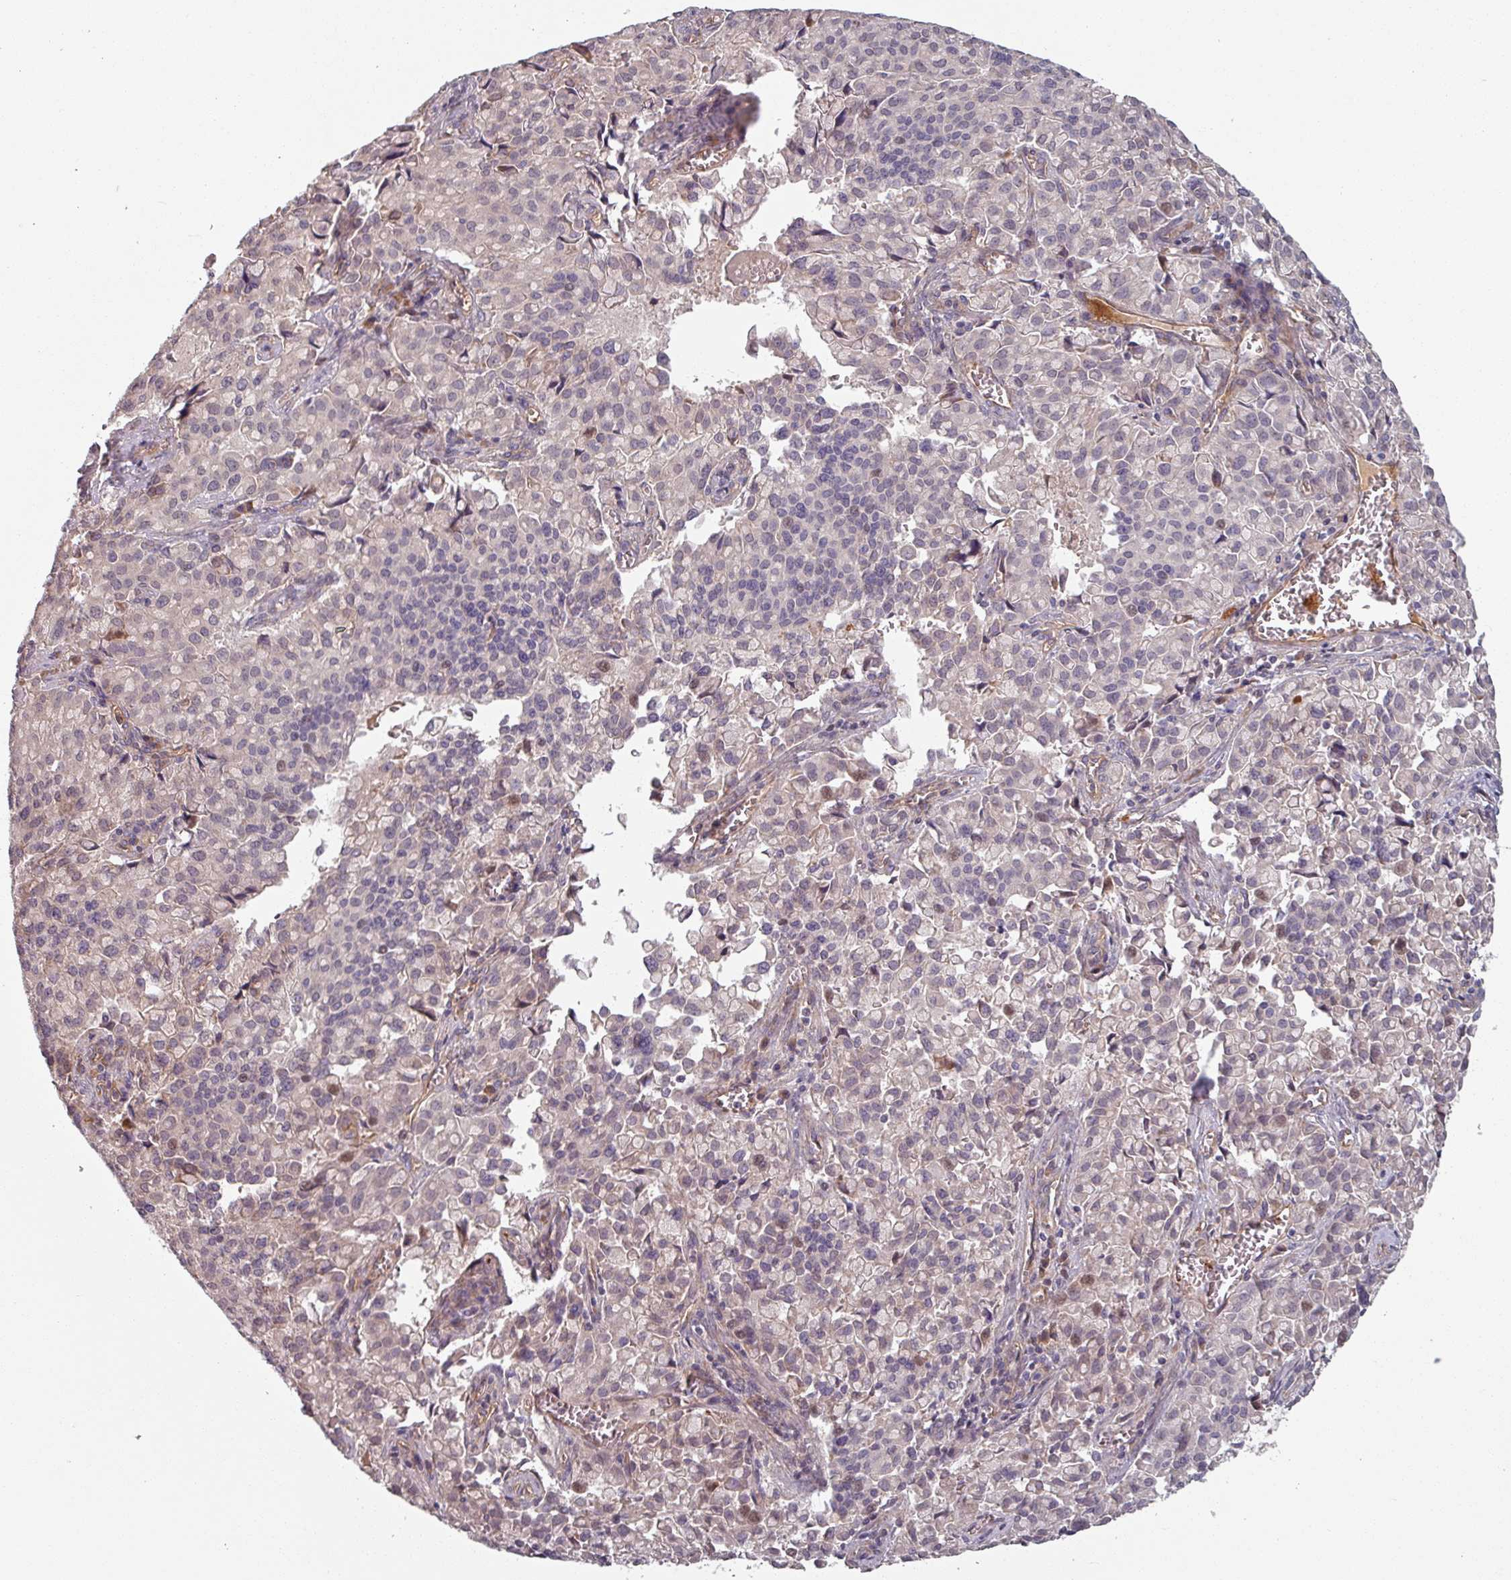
{"staining": {"intensity": "negative", "quantity": "none", "location": "none"}, "tissue": "pancreatic cancer", "cell_type": "Tumor cells", "image_type": "cancer", "snomed": [{"axis": "morphology", "description": "Adenocarcinoma, NOS"}, {"axis": "topography", "description": "Pancreas"}], "caption": "Tumor cells show no significant protein positivity in pancreatic cancer (adenocarcinoma).", "gene": "C4BPB", "patient": {"sex": "male", "age": 65}}